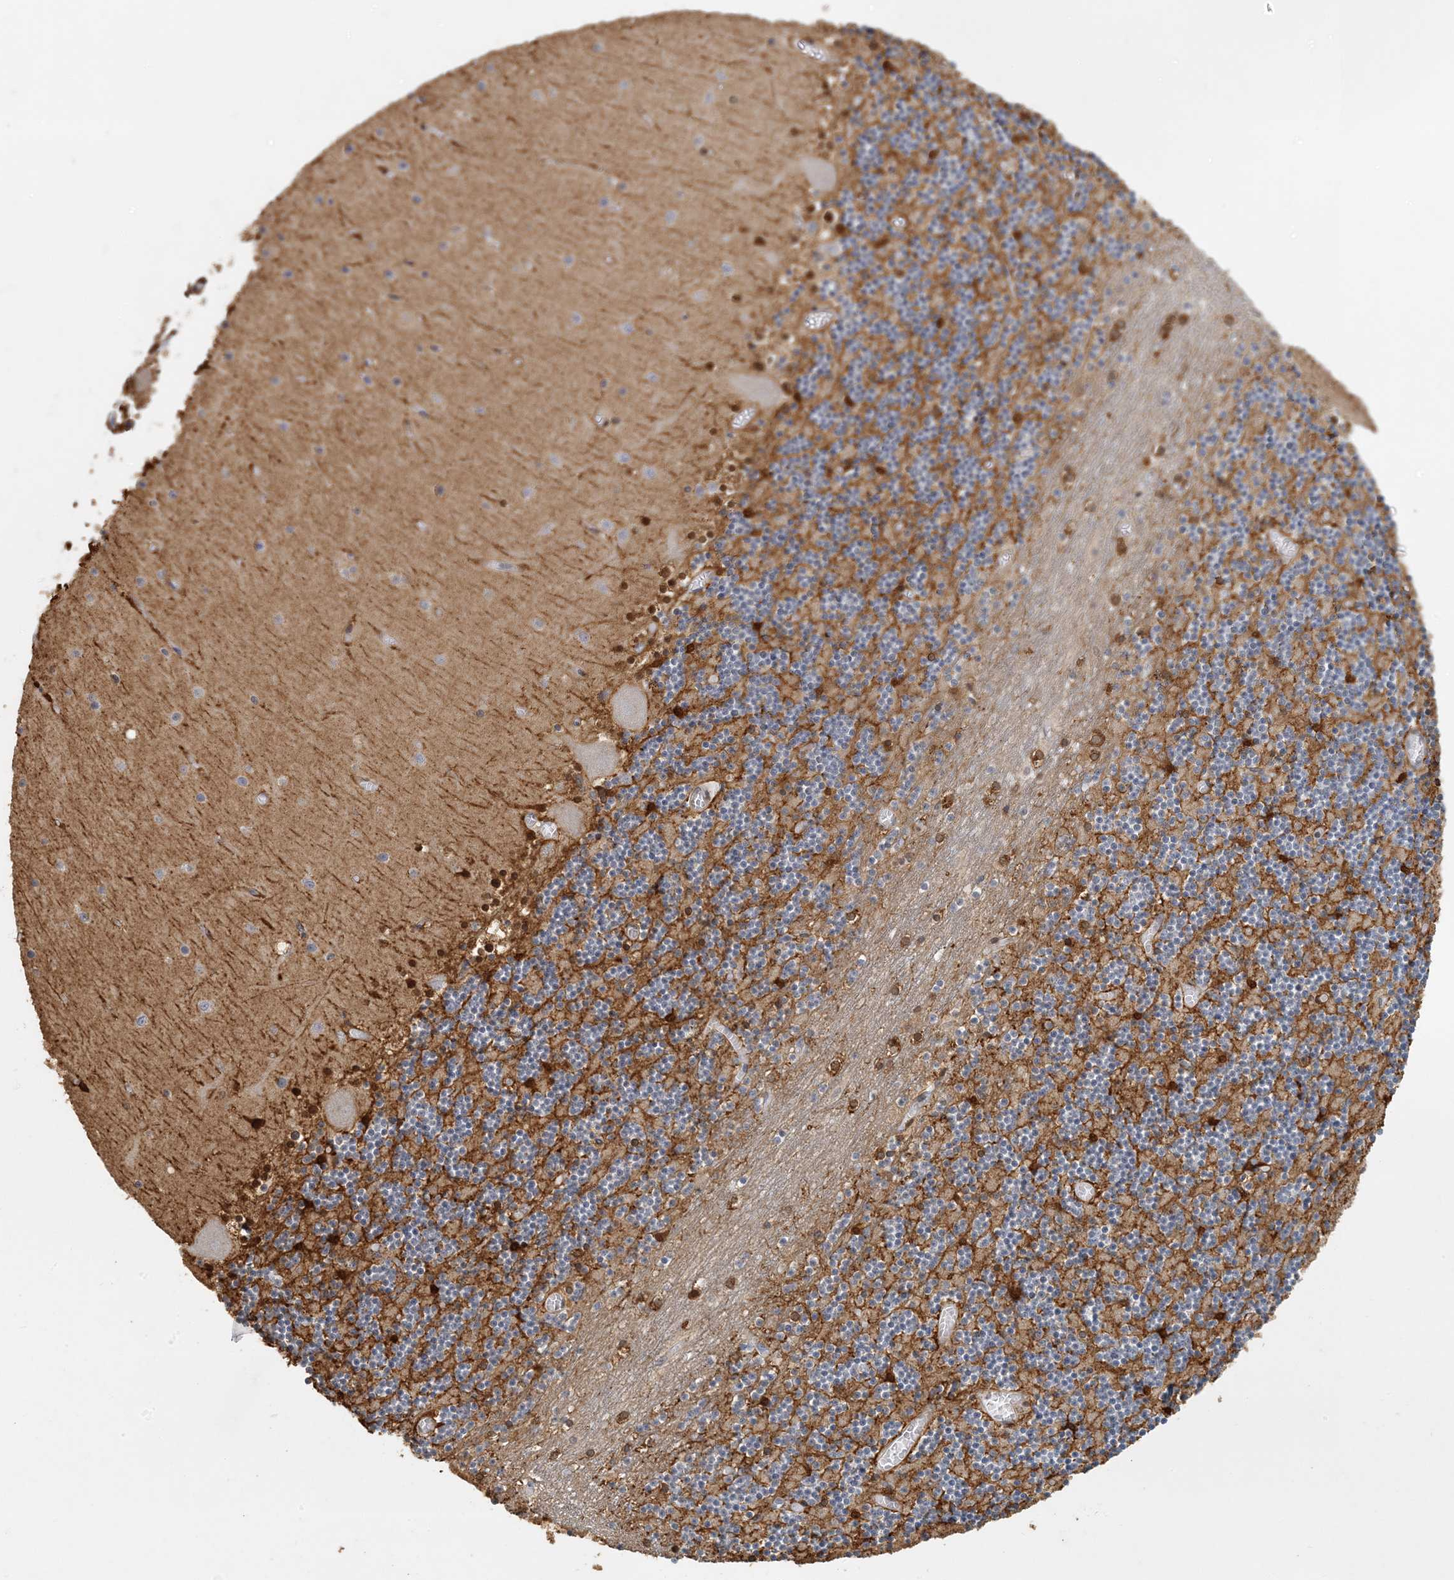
{"staining": {"intensity": "strong", "quantity": "25%-75%", "location": "cytoplasmic/membranous"}, "tissue": "cerebellum", "cell_type": "Cells in granular layer", "image_type": "normal", "snomed": [{"axis": "morphology", "description": "Normal tissue, NOS"}, {"axis": "topography", "description": "Cerebellum"}], "caption": "High-power microscopy captured an IHC histopathology image of benign cerebellum, revealing strong cytoplasmic/membranous staining in approximately 25%-75% of cells in granular layer.", "gene": "AK9", "patient": {"sex": "female", "age": 28}}